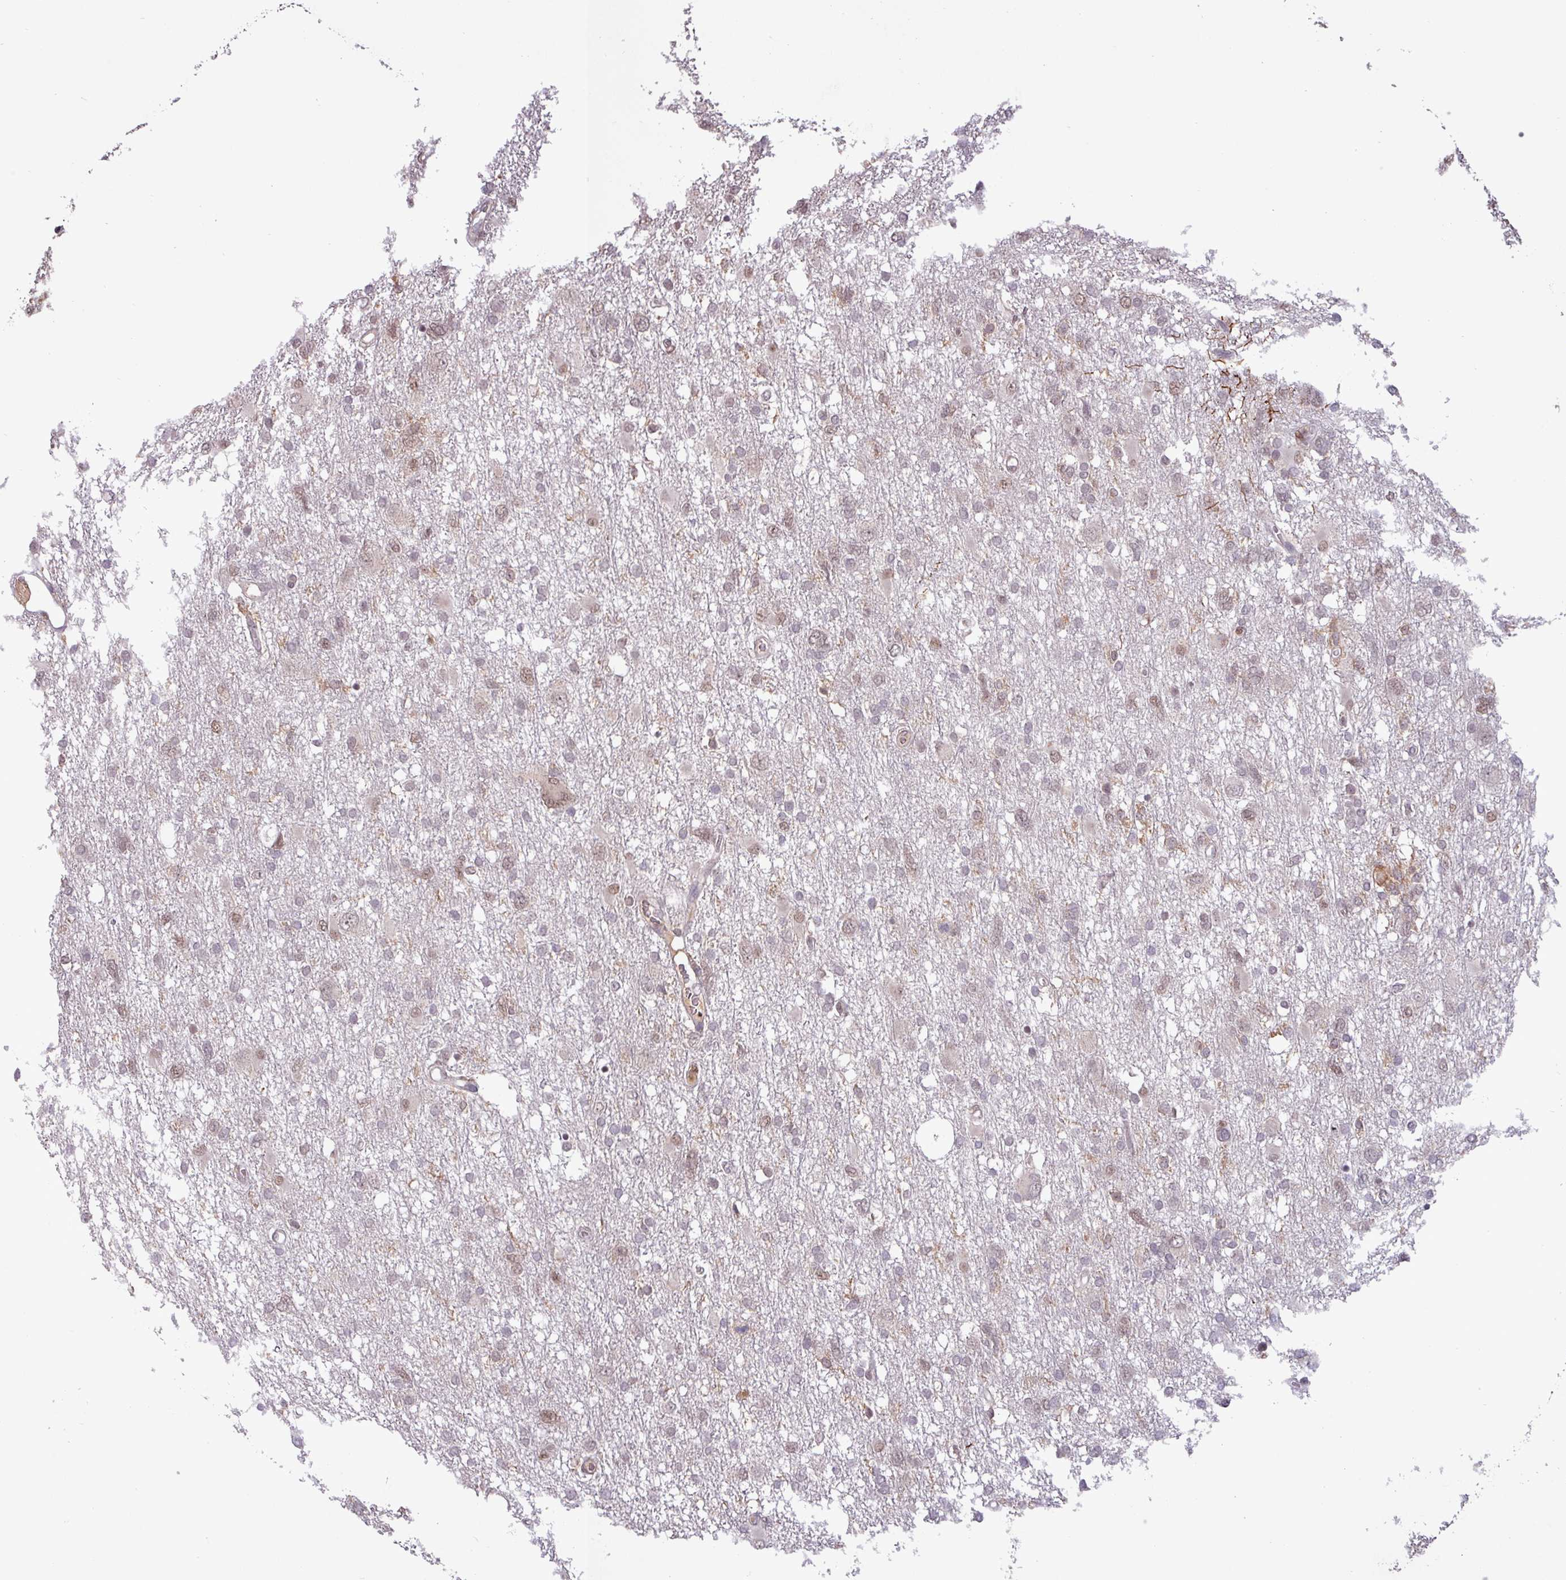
{"staining": {"intensity": "weak", "quantity": "25%-75%", "location": "nuclear"}, "tissue": "glioma", "cell_type": "Tumor cells", "image_type": "cancer", "snomed": [{"axis": "morphology", "description": "Glioma, malignant, High grade"}, {"axis": "topography", "description": "Brain"}], "caption": "Weak nuclear staining is identified in about 25%-75% of tumor cells in high-grade glioma (malignant). The staining is performed using DAB (3,3'-diaminobenzidine) brown chromogen to label protein expression. The nuclei are counter-stained blue using hematoxylin.", "gene": "PRRX1", "patient": {"sex": "male", "age": 61}}